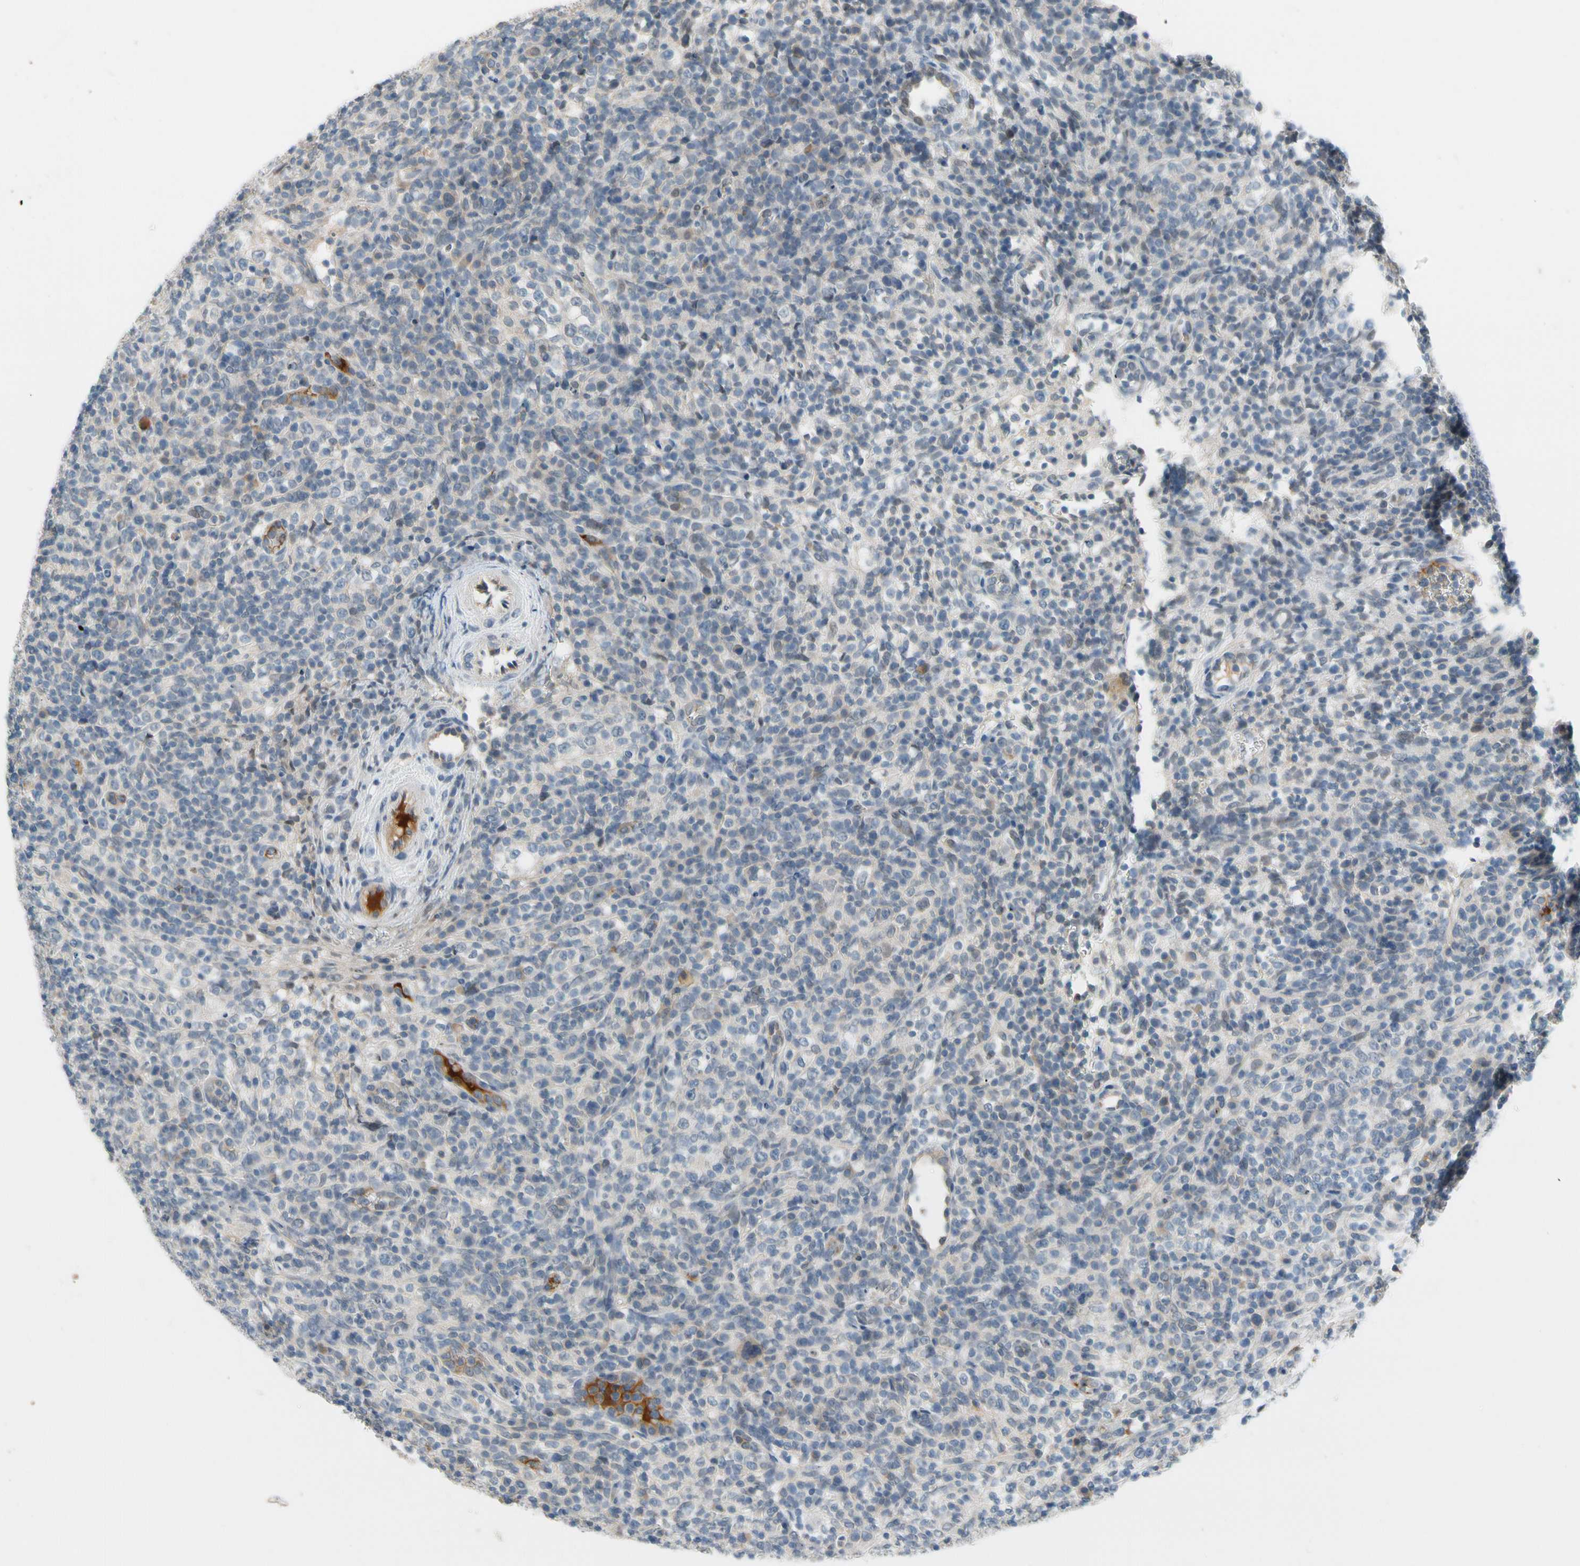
{"staining": {"intensity": "negative", "quantity": "none", "location": "none"}, "tissue": "lymphoma", "cell_type": "Tumor cells", "image_type": "cancer", "snomed": [{"axis": "morphology", "description": "Malignant lymphoma, non-Hodgkin's type, High grade"}, {"axis": "topography", "description": "Lymph node"}], "caption": "Tumor cells are negative for protein expression in human lymphoma. (Brightfield microscopy of DAB (3,3'-diaminobenzidine) immunohistochemistry at high magnification).", "gene": "CNDP1", "patient": {"sex": "female", "age": 76}}